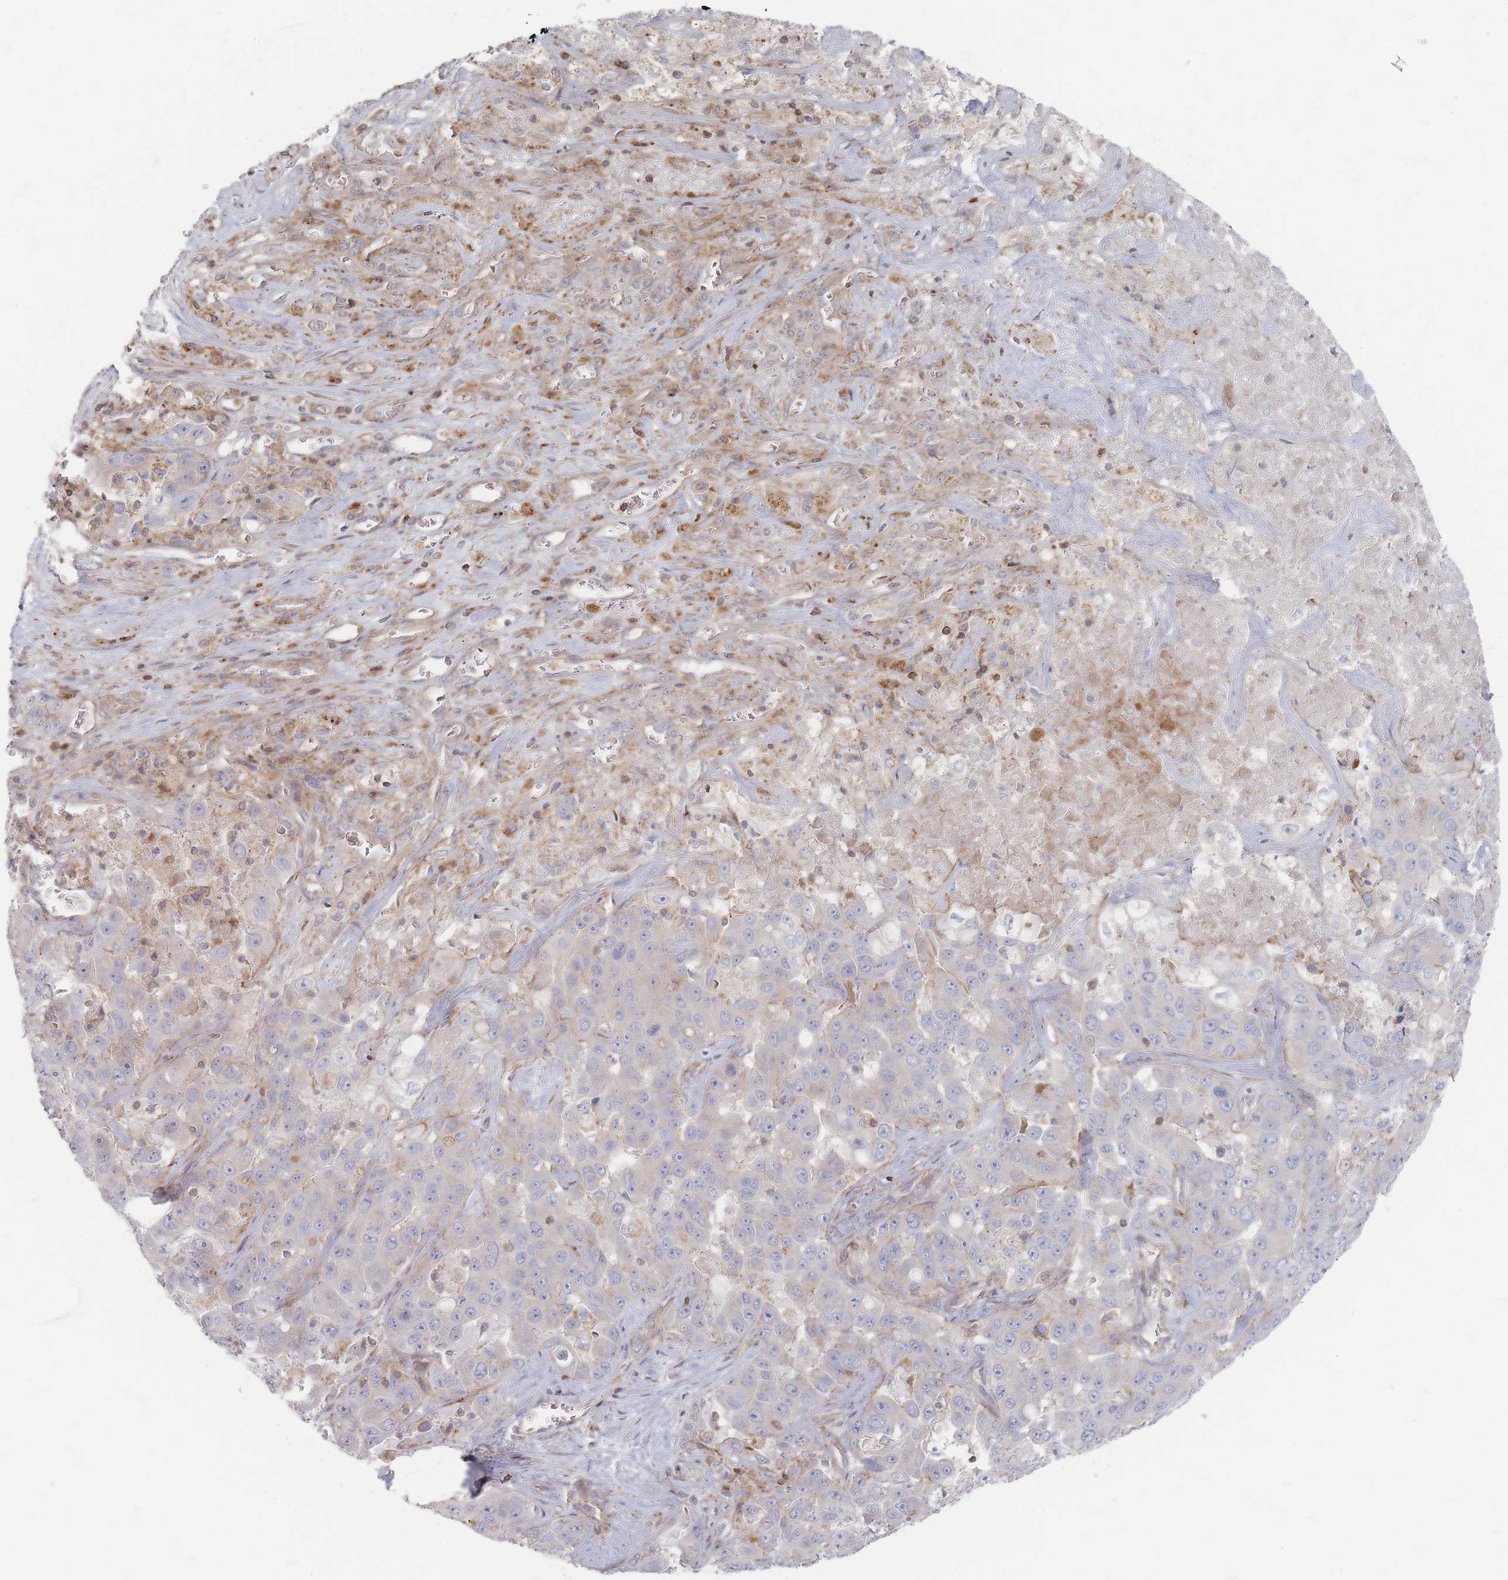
{"staining": {"intensity": "weak", "quantity": "<25%", "location": "cytoplasmic/membranous"}, "tissue": "liver cancer", "cell_type": "Tumor cells", "image_type": "cancer", "snomed": [{"axis": "morphology", "description": "Cholangiocarcinoma"}, {"axis": "topography", "description": "Liver"}], "caption": "Photomicrograph shows no significant protein expression in tumor cells of liver cholangiocarcinoma.", "gene": "ZNF852", "patient": {"sex": "female", "age": 52}}